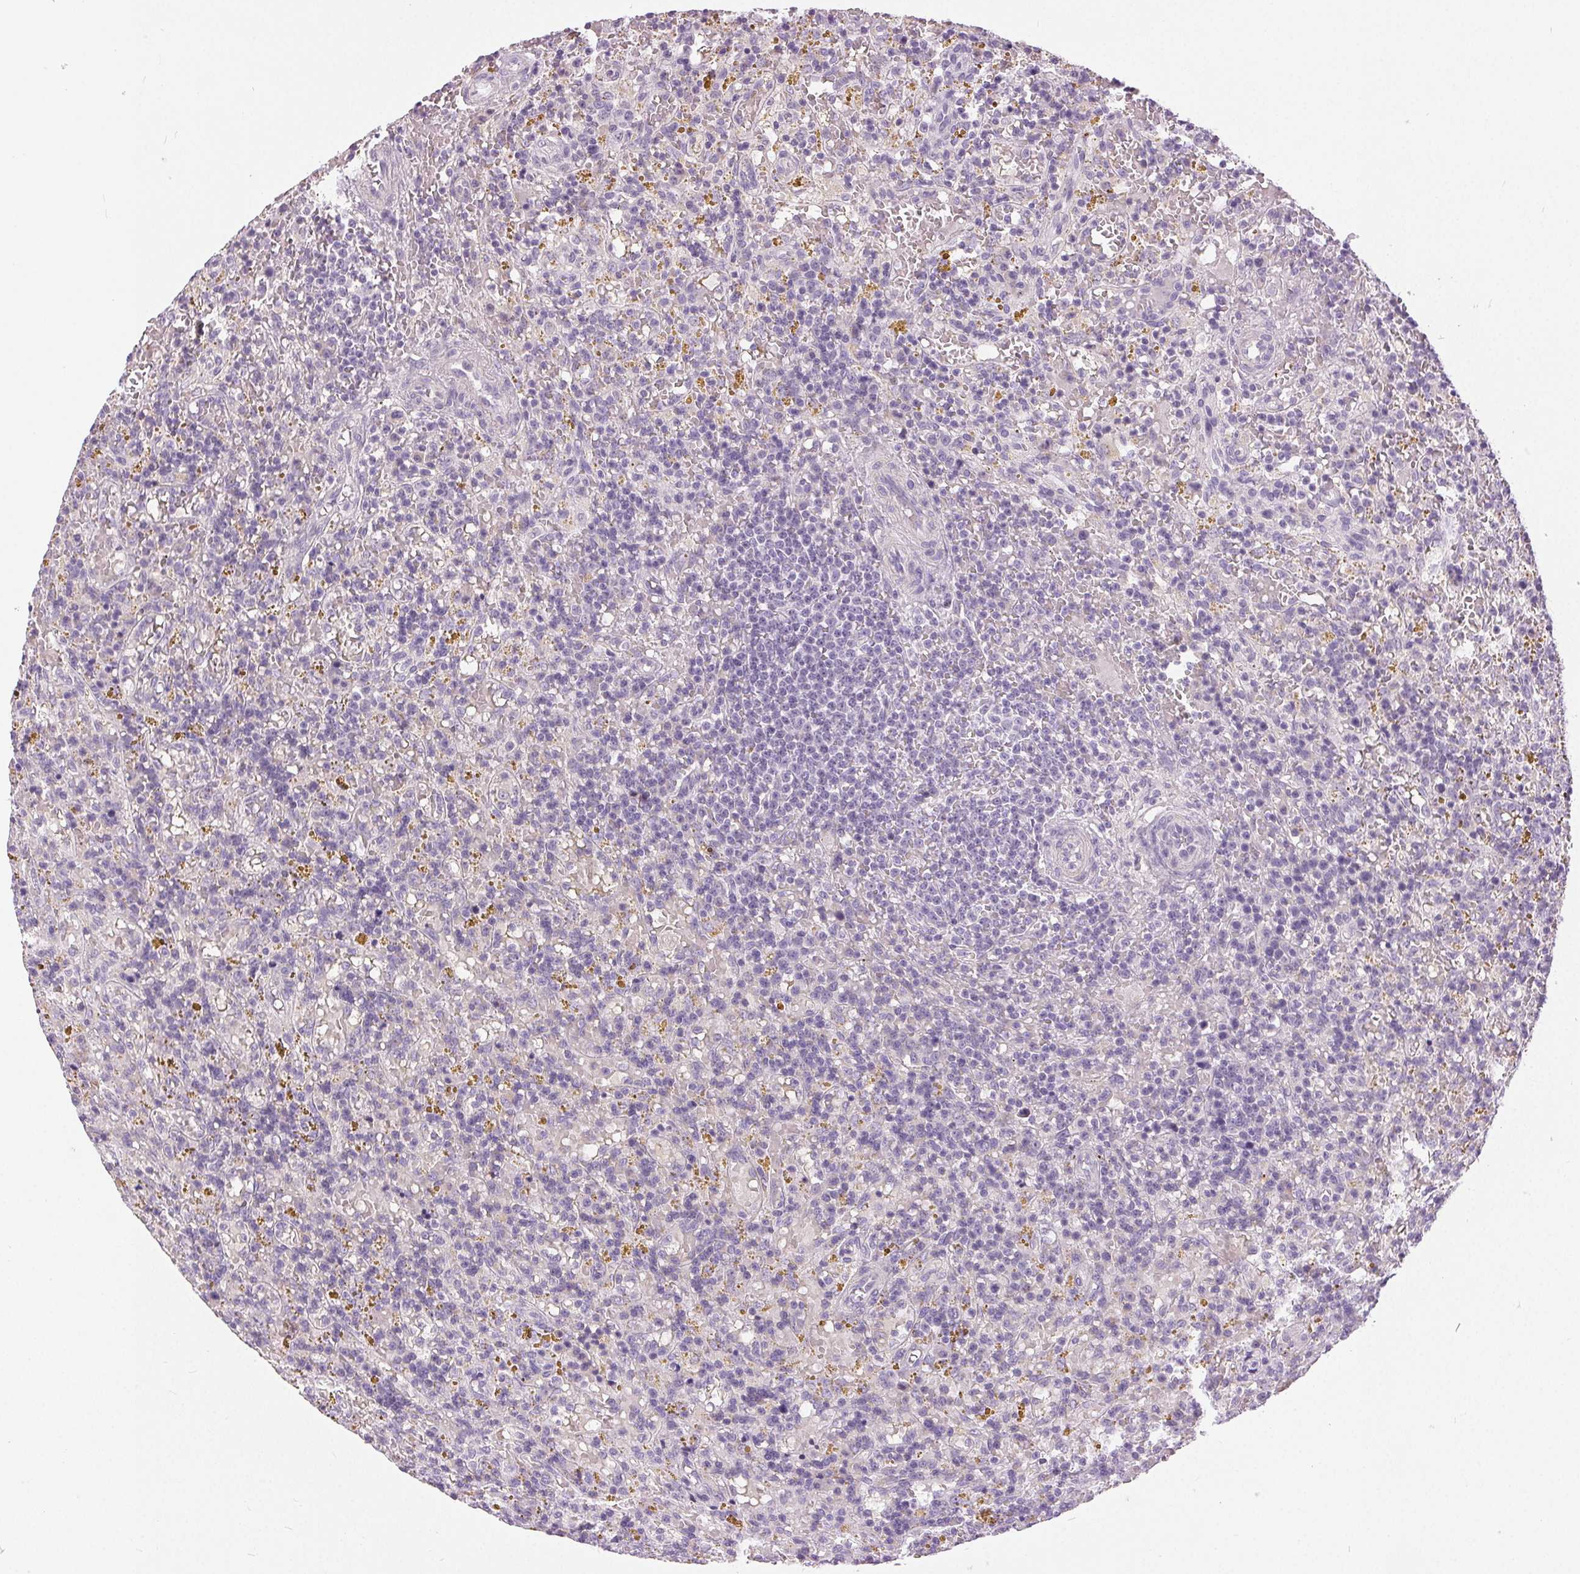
{"staining": {"intensity": "negative", "quantity": "none", "location": "none"}, "tissue": "lymphoma", "cell_type": "Tumor cells", "image_type": "cancer", "snomed": [{"axis": "morphology", "description": "Malignant lymphoma, non-Hodgkin's type, Low grade"}, {"axis": "topography", "description": "Spleen"}], "caption": "An image of malignant lymphoma, non-Hodgkin's type (low-grade) stained for a protein demonstrates no brown staining in tumor cells.", "gene": "DSG3", "patient": {"sex": "female", "age": 65}}